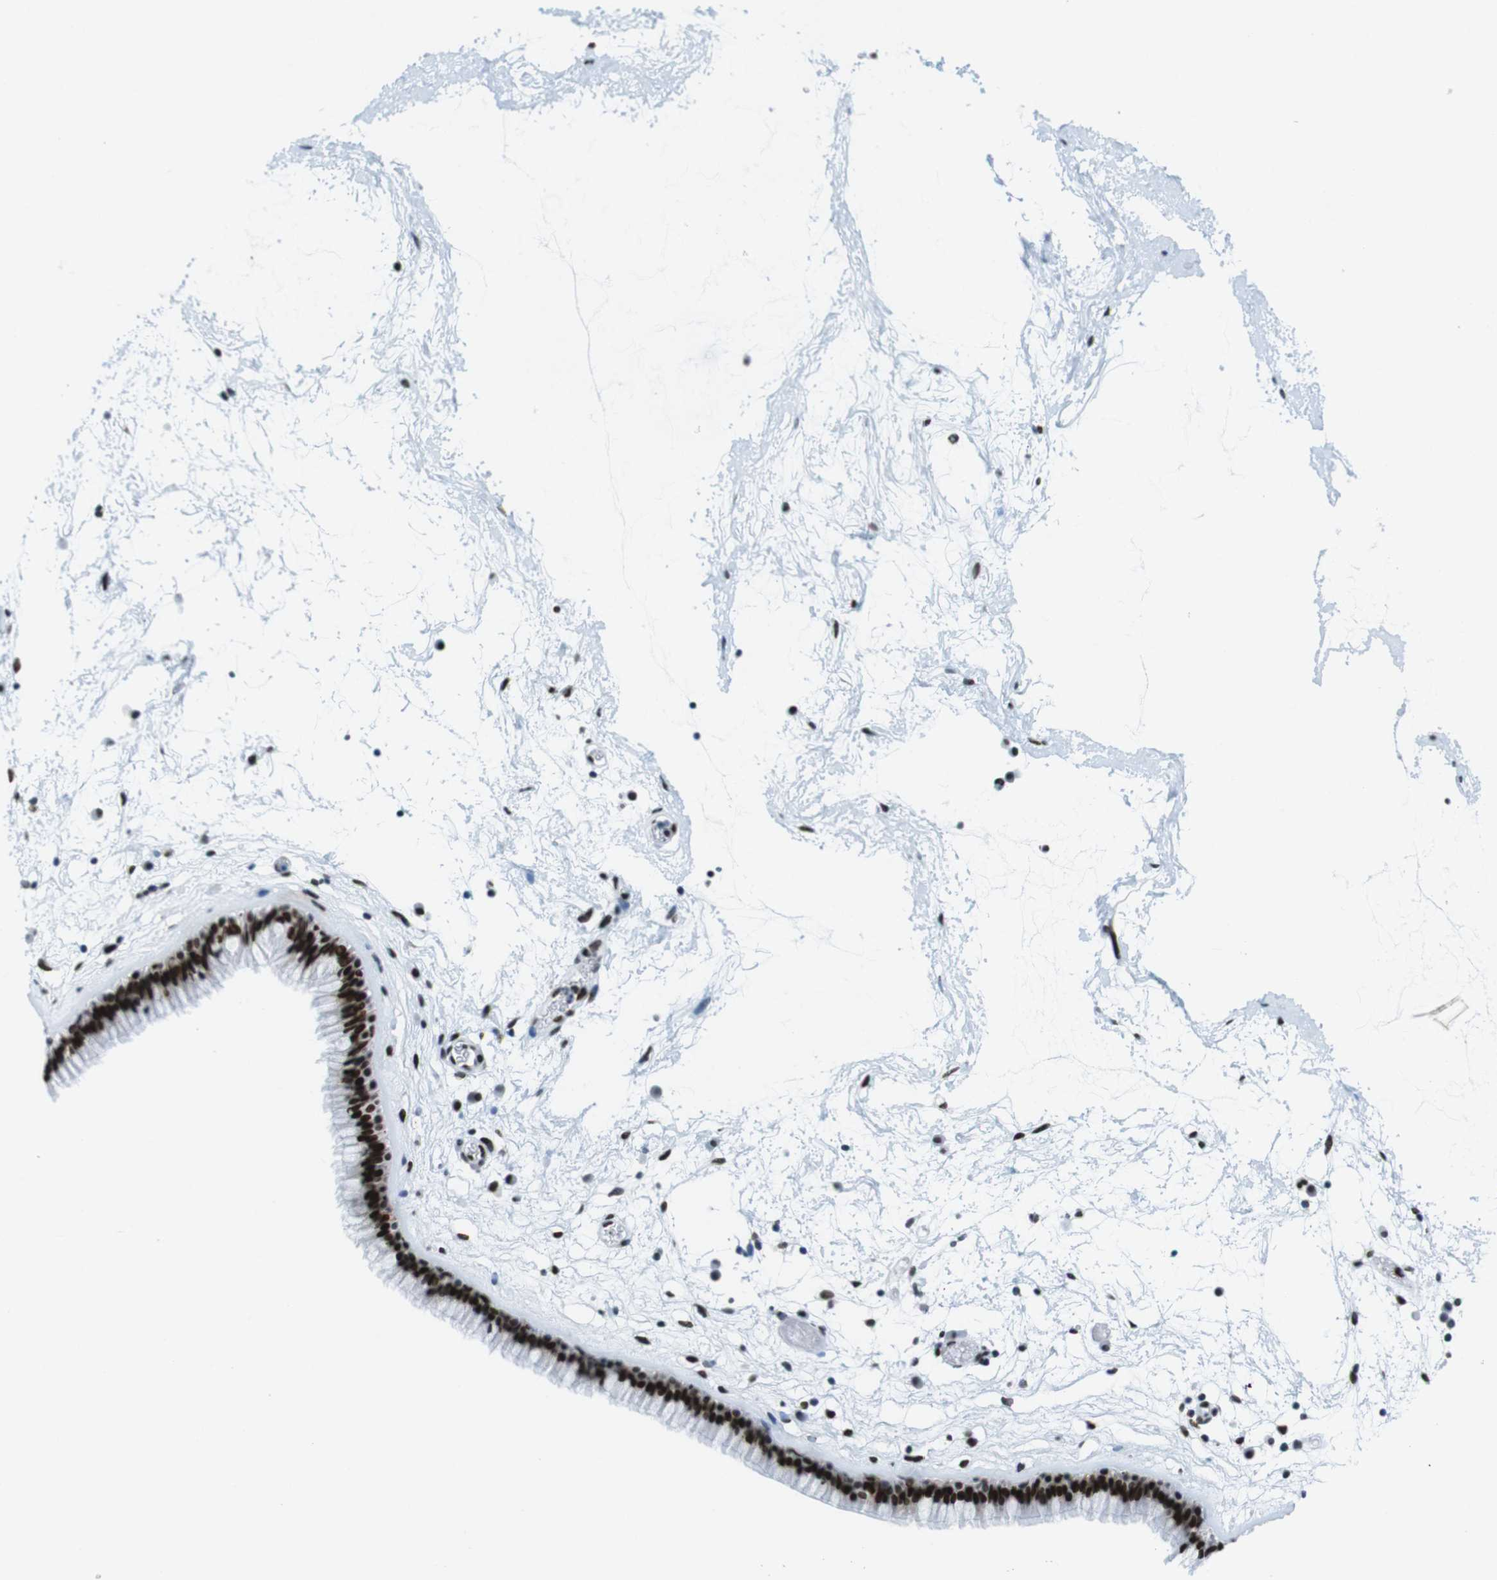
{"staining": {"intensity": "strong", "quantity": ">75%", "location": "nuclear"}, "tissue": "nasopharynx", "cell_type": "Respiratory epithelial cells", "image_type": "normal", "snomed": [{"axis": "morphology", "description": "Normal tissue, NOS"}, {"axis": "morphology", "description": "Inflammation, NOS"}, {"axis": "topography", "description": "Nasopharynx"}], "caption": "Protein staining of benign nasopharynx displays strong nuclear positivity in about >75% of respiratory epithelial cells. (brown staining indicates protein expression, while blue staining denotes nuclei).", "gene": "CITED2", "patient": {"sex": "male", "age": 48}}